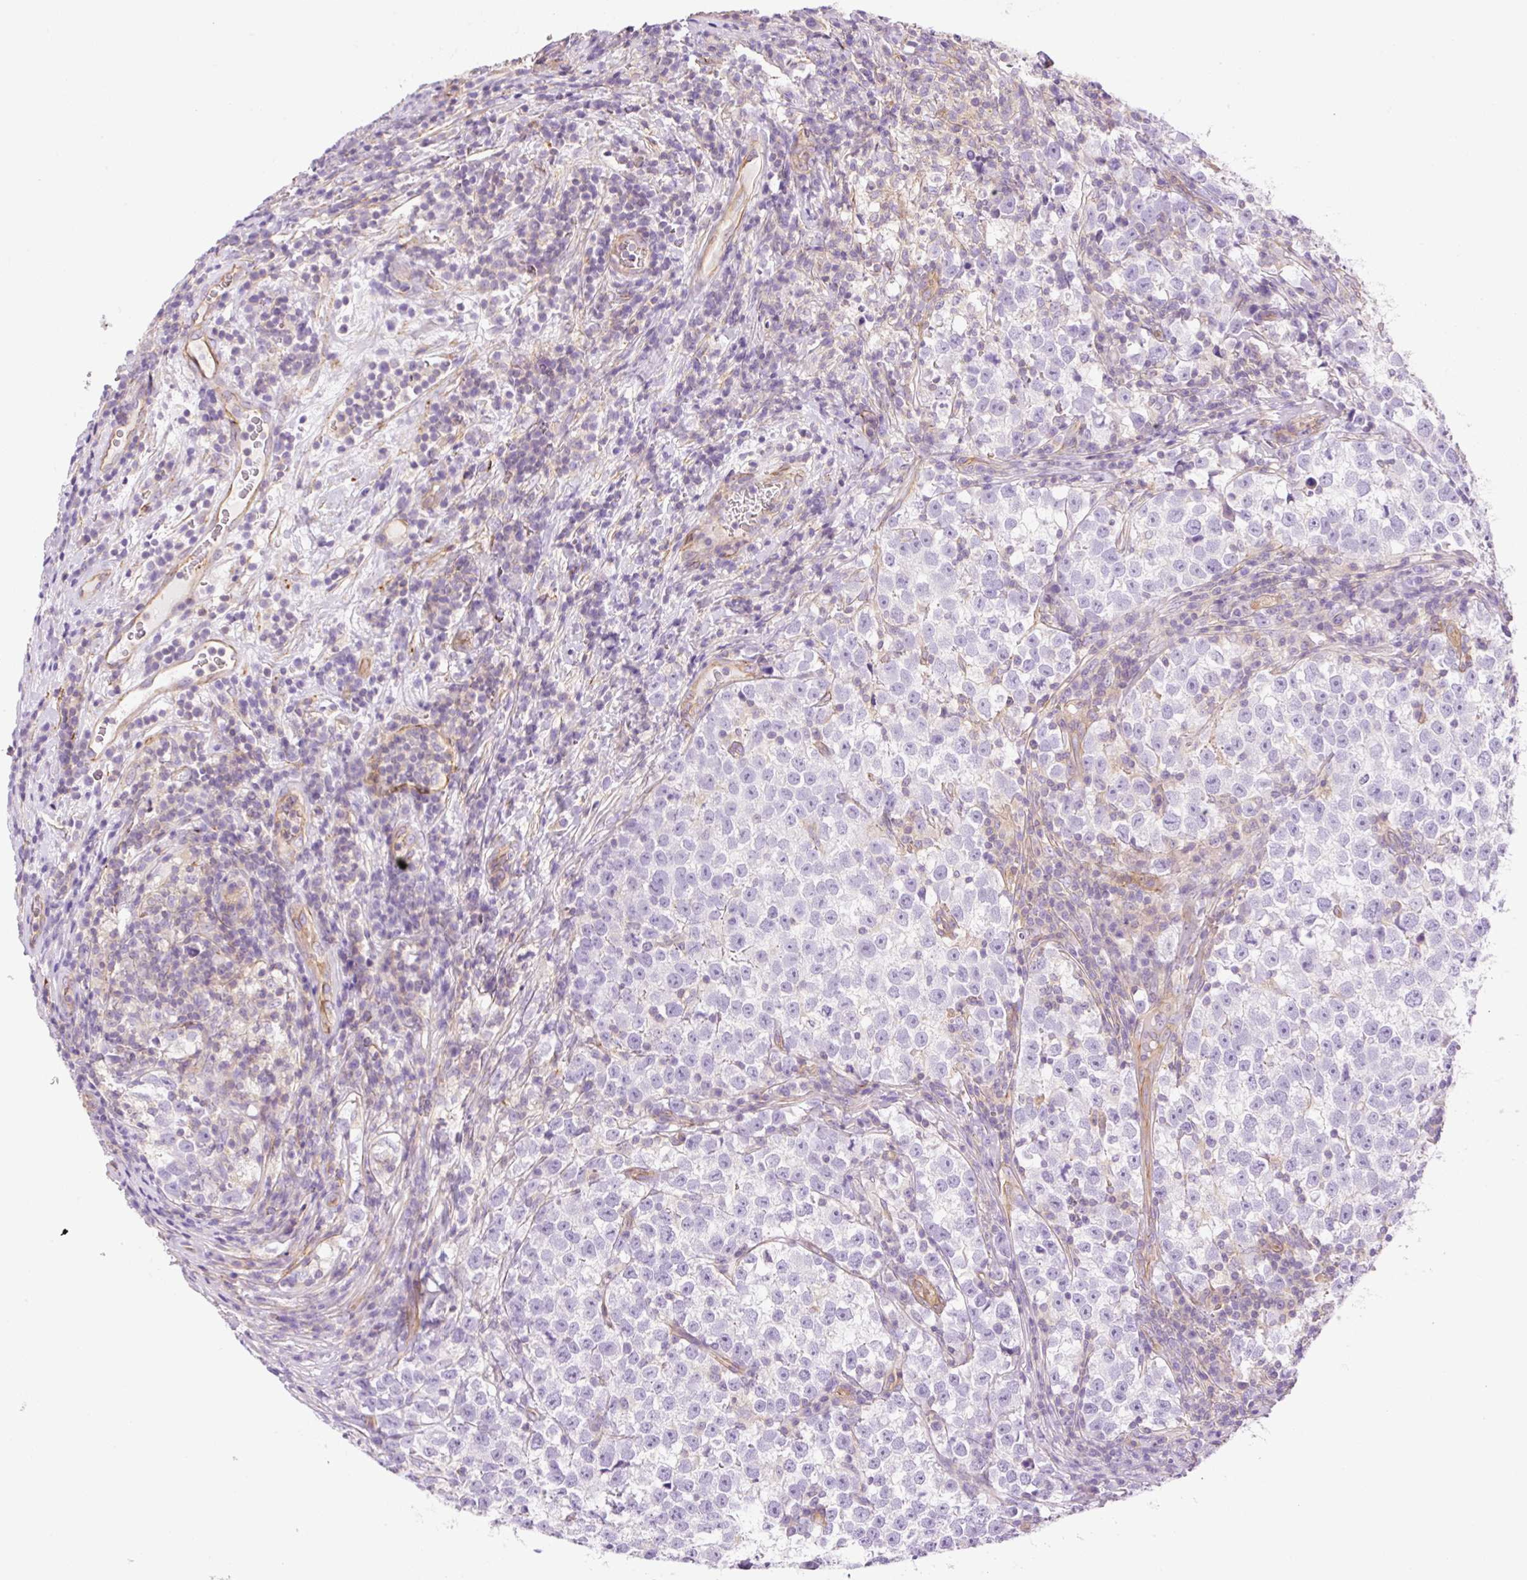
{"staining": {"intensity": "negative", "quantity": "none", "location": "none"}, "tissue": "testis cancer", "cell_type": "Tumor cells", "image_type": "cancer", "snomed": [{"axis": "morphology", "description": "Normal tissue, NOS"}, {"axis": "morphology", "description": "Seminoma, NOS"}, {"axis": "topography", "description": "Testis"}], "caption": "Histopathology image shows no significant protein positivity in tumor cells of seminoma (testis). The staining was performed using DAB to visualize the protein expression in brown, while the nuclei were stained in blue with hematoxylin (Magnification: 20x).", "gene": "EHD3", "patient": {"sex": "male", "age": 43}}